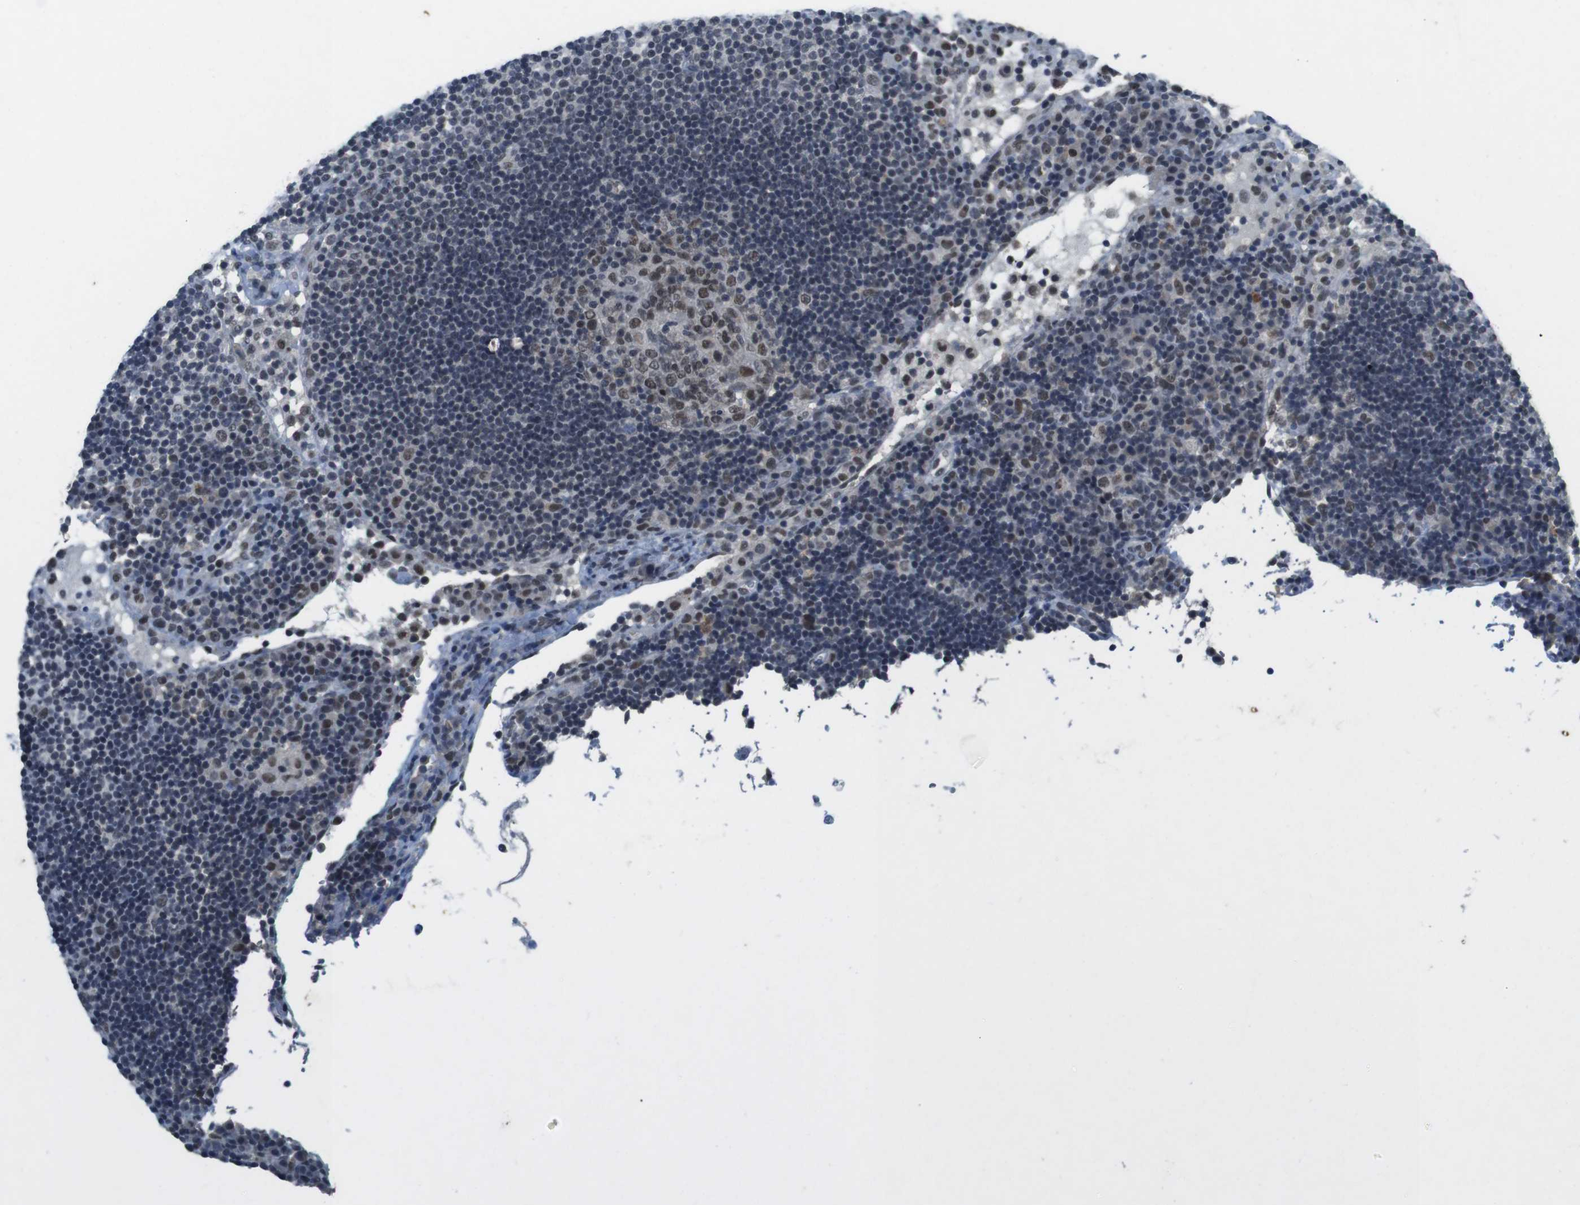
{"staining": {"intensity": "moderate", "quantity": "25%-75%", "location": "nuclear"}, "tissue": "lymph node", "cell_type": "Germinal center cells", "image_type": "normal", "snomed": [{"axis": "morphology", "description": "Normal tissue, NOS"}, {"axis": "topography", "description": "Lymph node"}], "caption": "Protein staining demonstrates moderate nuclear staining in about 25%-75% of germinal center cells in normal lymph node. The protein of interest is shown in brown color, while the nuclei are stained blue.", "gene": "USP7", "patient": {"sex": "female", "age": 53}}